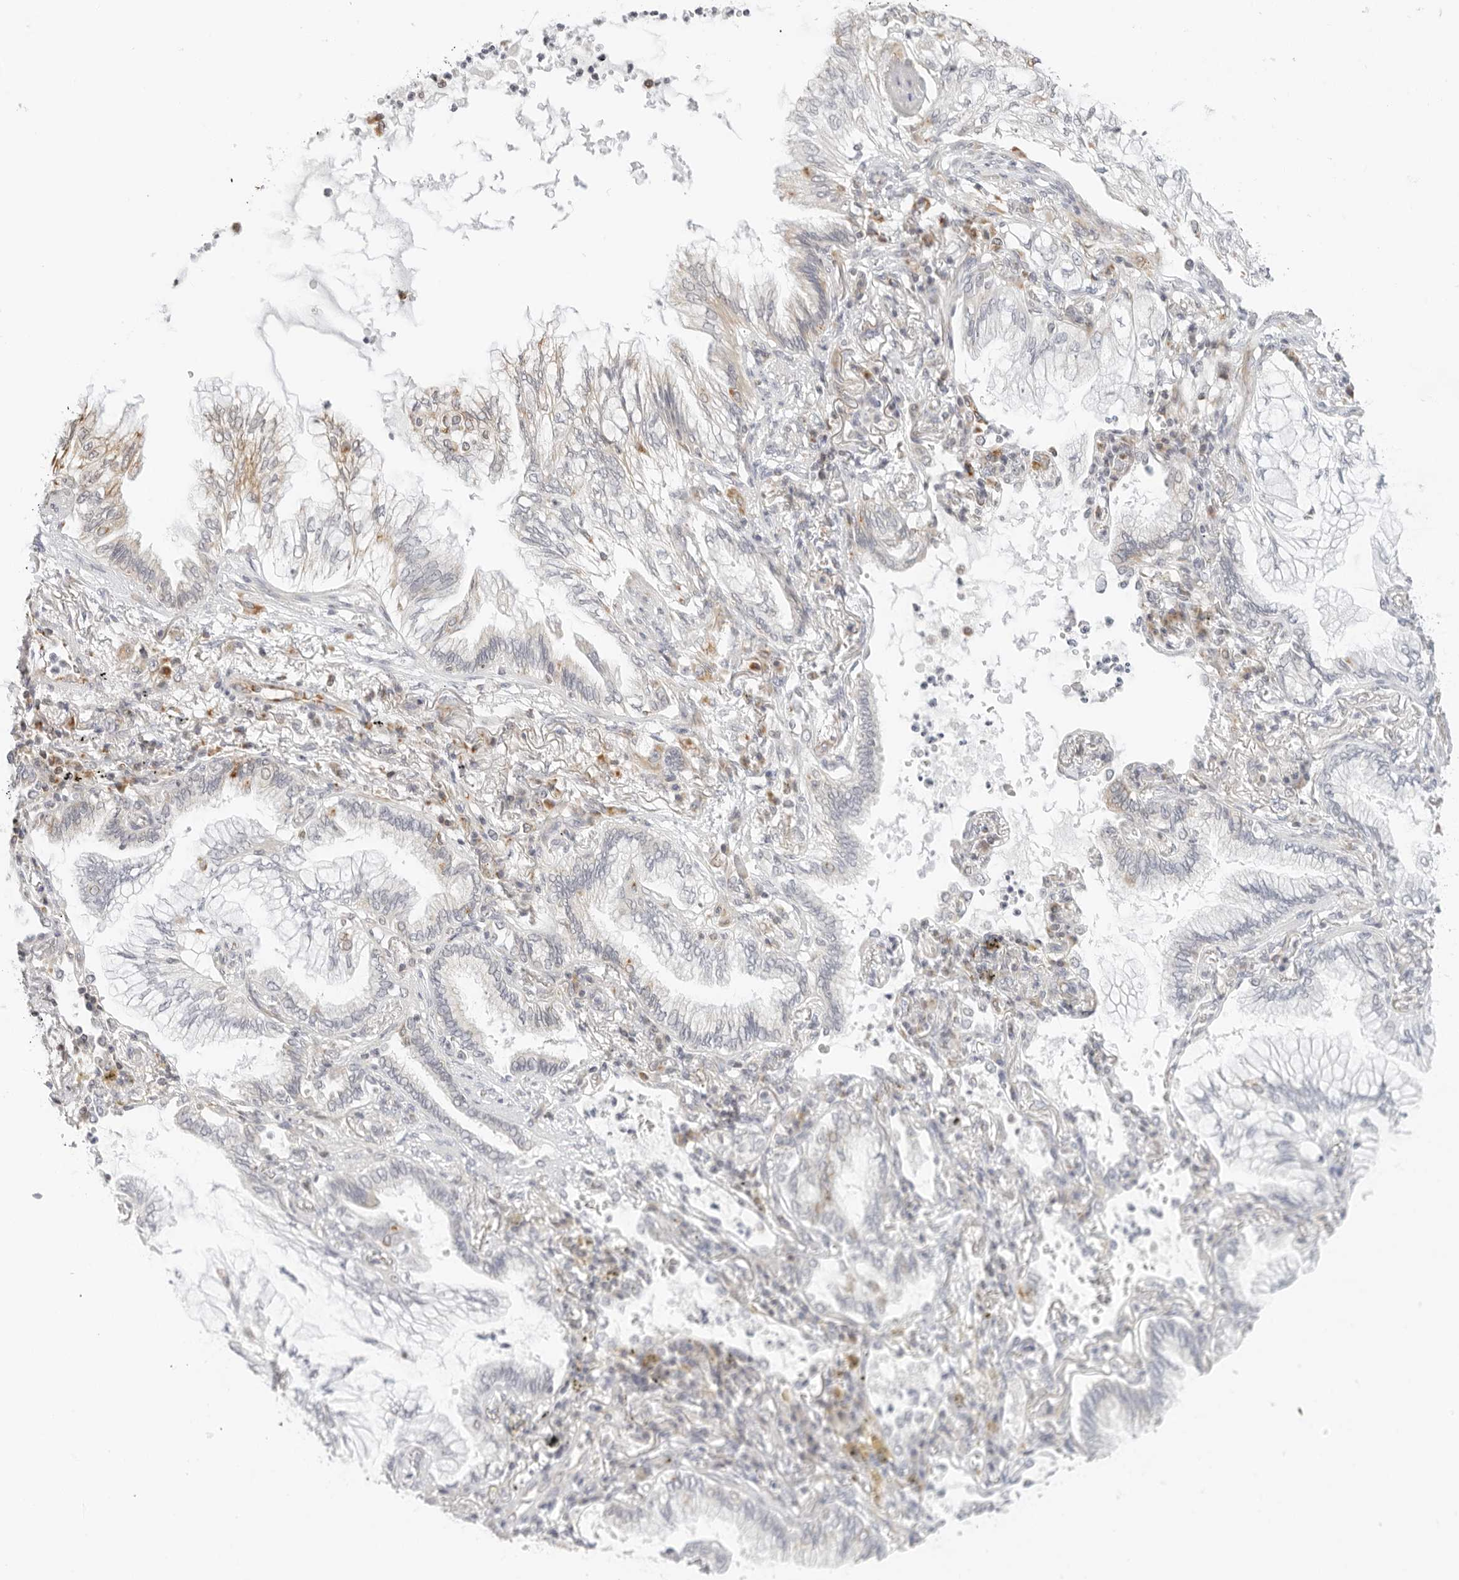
{"staining": {"intensity": "weak", "quantity": "<25%", "location": "cytoplasmic/membranous"}, "tissue": "lung cancer", "cell_type": "Tumor cells", "image_type": "cancer", "snomed": [{"axis": "morphology", "description": "Adenocarcinoma, NOS"}, {"axis": "topography", "description": "Lung"}], "caption": "Lung cancer was stained to show a protein in brown. There is no significant staining in tumor cells.", "gene": "RC3H1", "patient": {"sex": "female", "age": 70}}